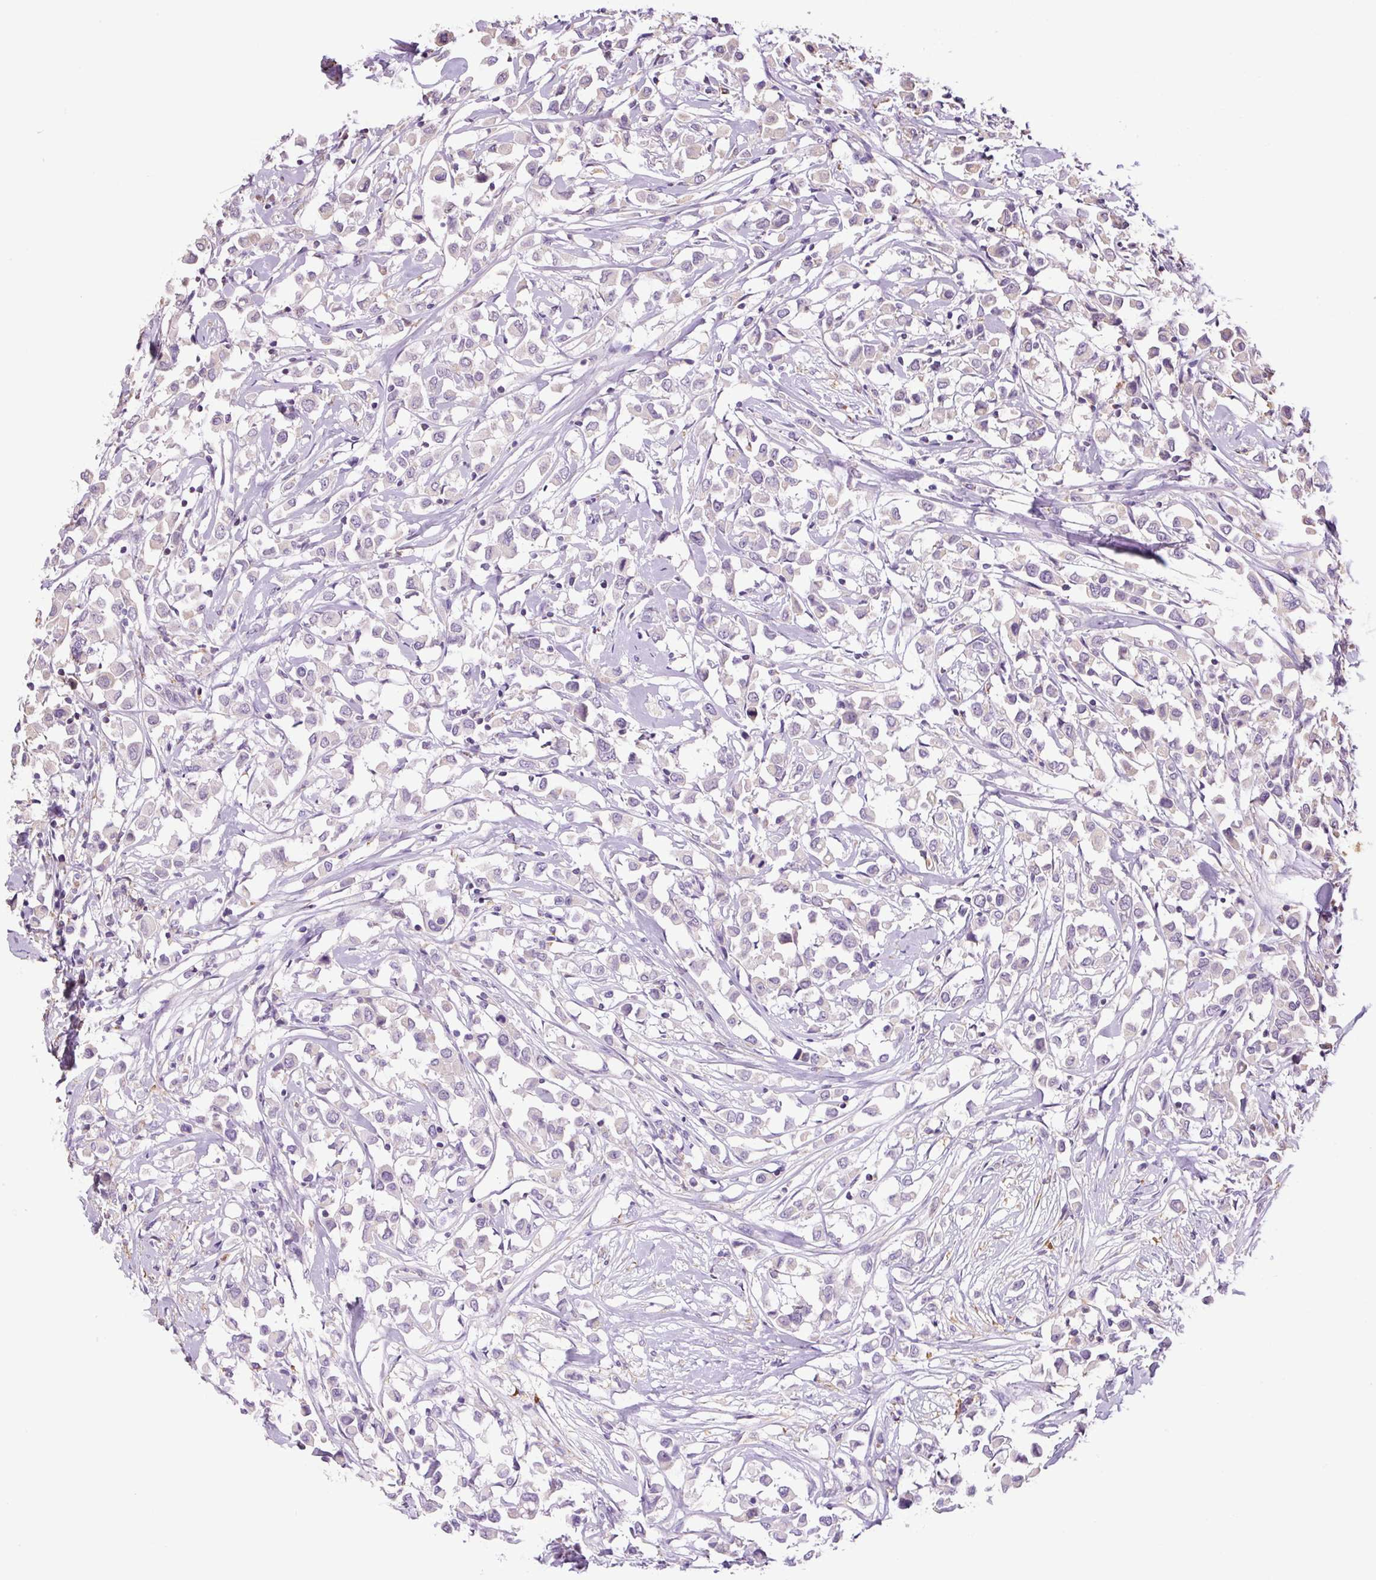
{"staining": {"intensity": "moderate", "quantity": "<25%", "location": "cytoplasmic/membranous"}, "tissue": "breast cancer", "cell_type": "Tumor cells", "image_type": "cancer", "snomed": [{"axis": "morphology", "description": "Duct carcinoma"}, {"axis": "topography", "description": "Breast"}], "caption": "Brown immunohistochemical staining in human breast cancer displays moderate cytoplasmic/membranous staining in about <25% of tumor cells.", "gene": "SGF29", "patient": {"sex": "female", "age": 61}}